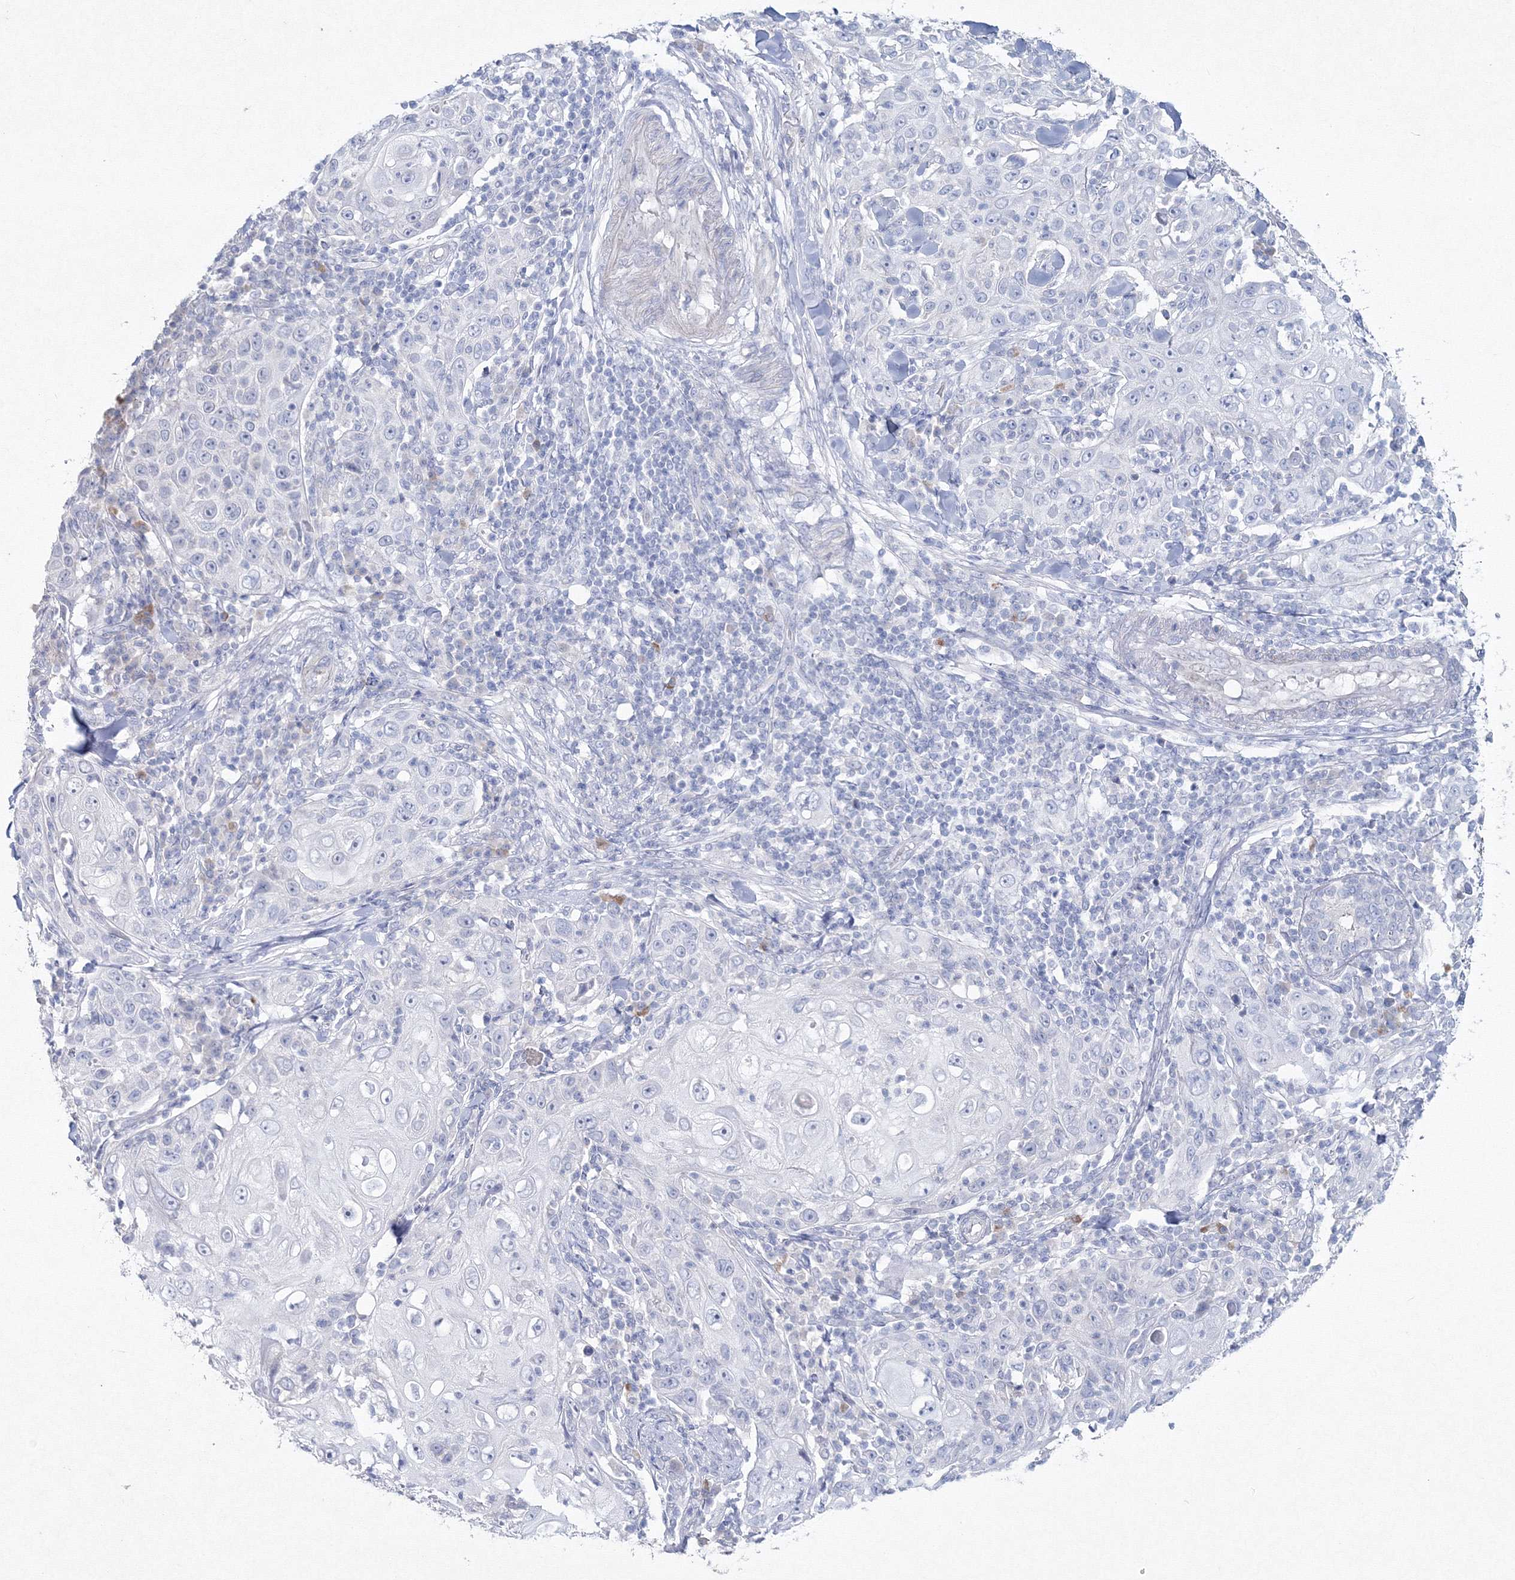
{"staining": {"intensity": "negative", "quantity": "none", "location": "none"}, "tissue": "skin cancer", "cell_type": "Tumor cells", "image_type": "cancer", "snomed": [{"axis": "morphology", "description": "Squamous cell carcinoma, NOS"}, {"axis": "topography", "description": "Skin"}], "caption": "Micrograph shows no significant protein positivity in tumor cells of skin squamous cell carcinoma. Brightfield microscopy of immunohistochemistry (IHC) stained with DAB (3,3'-diaminobenzidine) (brown) and hematoxylin (blue), captured at high magnification.", "gene": "GCKR", "patient": {"sex": "female", "age": 88}}